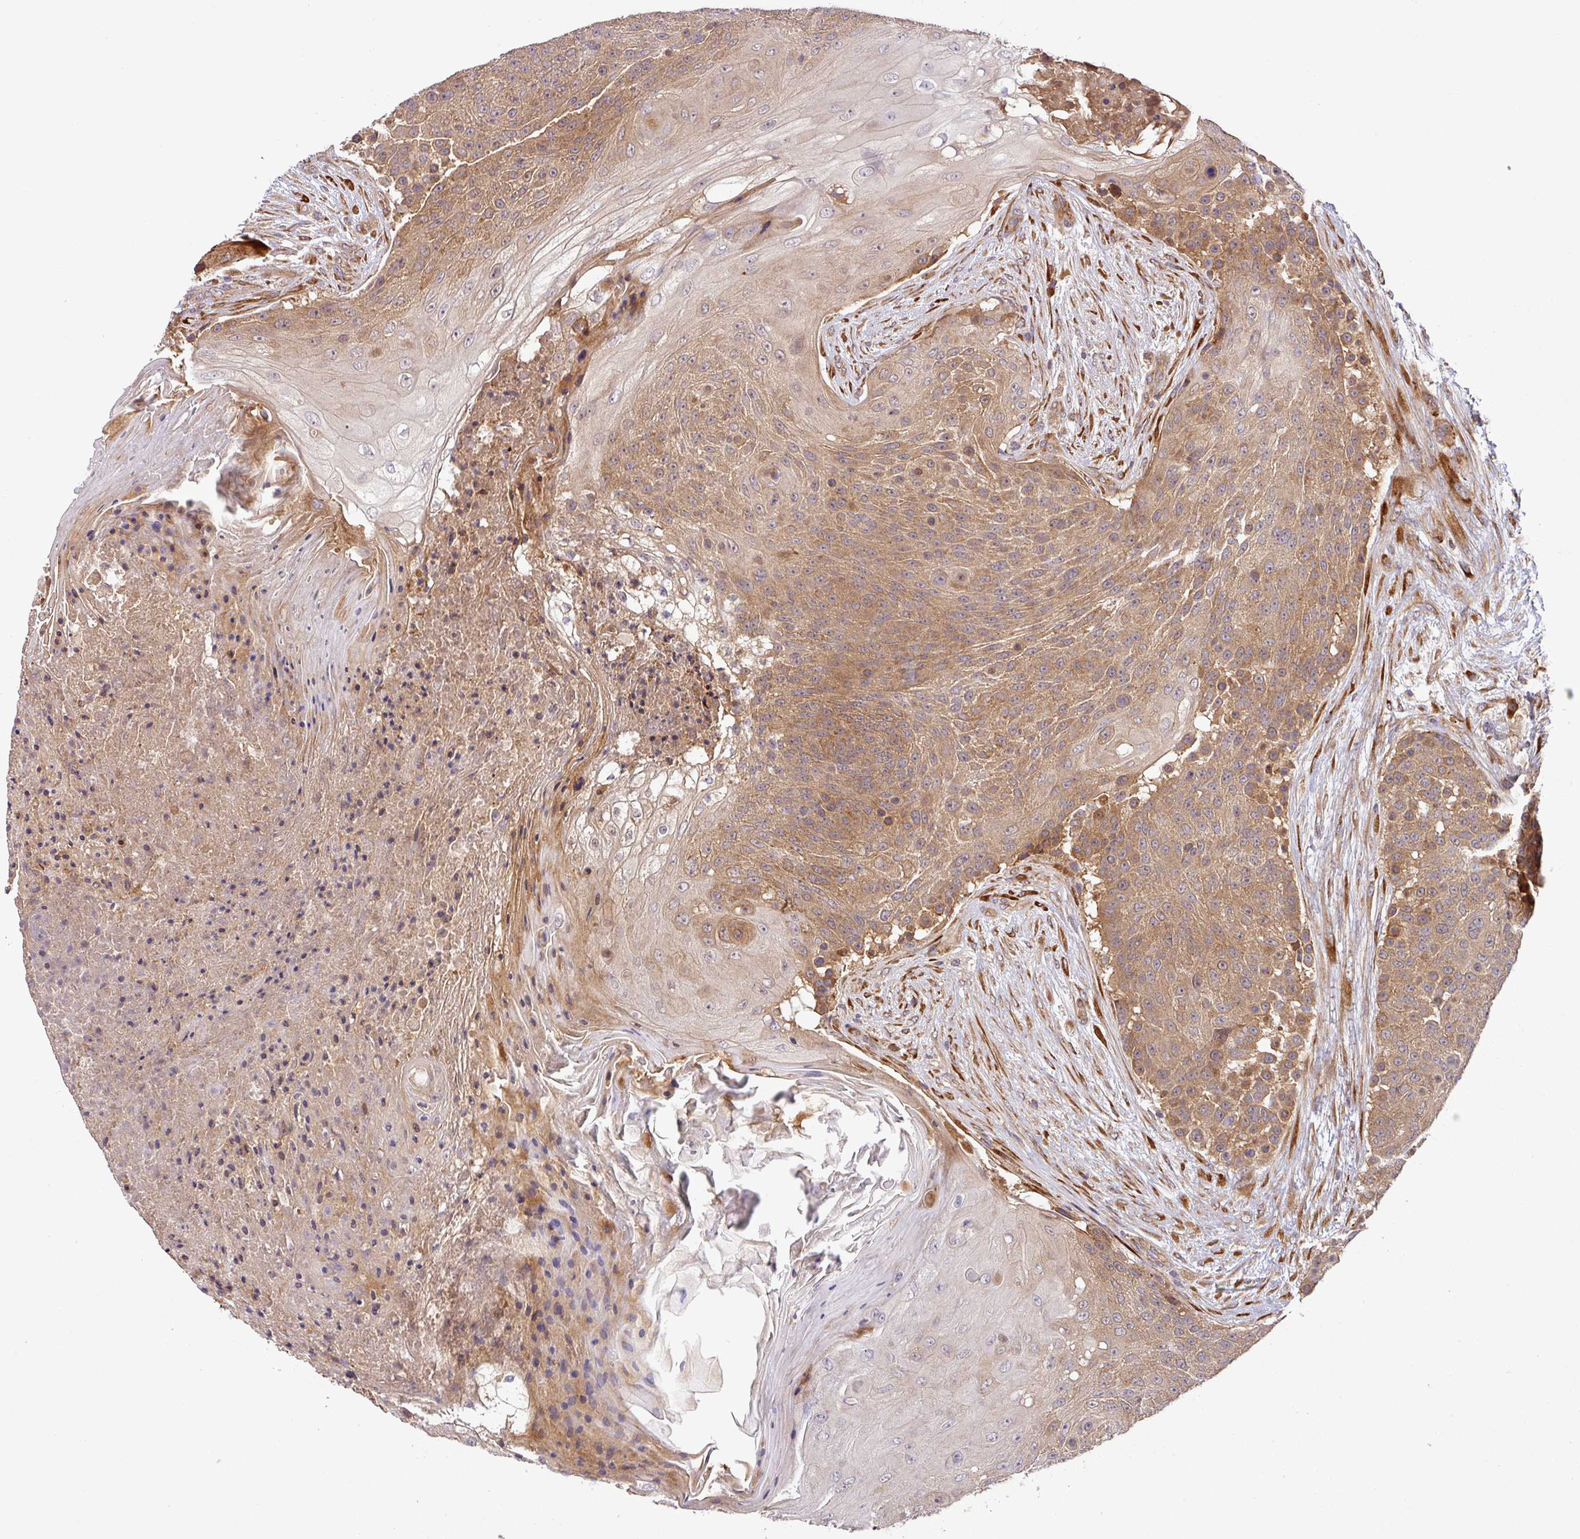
{"staining": {"intensity": "moderate", "quantity": ">75%", "location": "cytoplasmic/membranous"}, "tissue": "urothelial cancer", "cell_type": "Tumor cells", "image_type": "cancer", "snomed": [{"axis": "morphology", "description": "Urothelial carcinoma, High grade"}, {"axis": "topography", "description": "Urinary bladder"}], "caption": "Immunohistochemical staining of human urothelial cancer reveals medium levels of moderate cytoplasmic/membranous expression in about >75% of tumor cells. (Brightfield microscopy of DAB IHC at high magnification).", "gene": "ART1", "patient": {"sex": "female", "age": 63}}